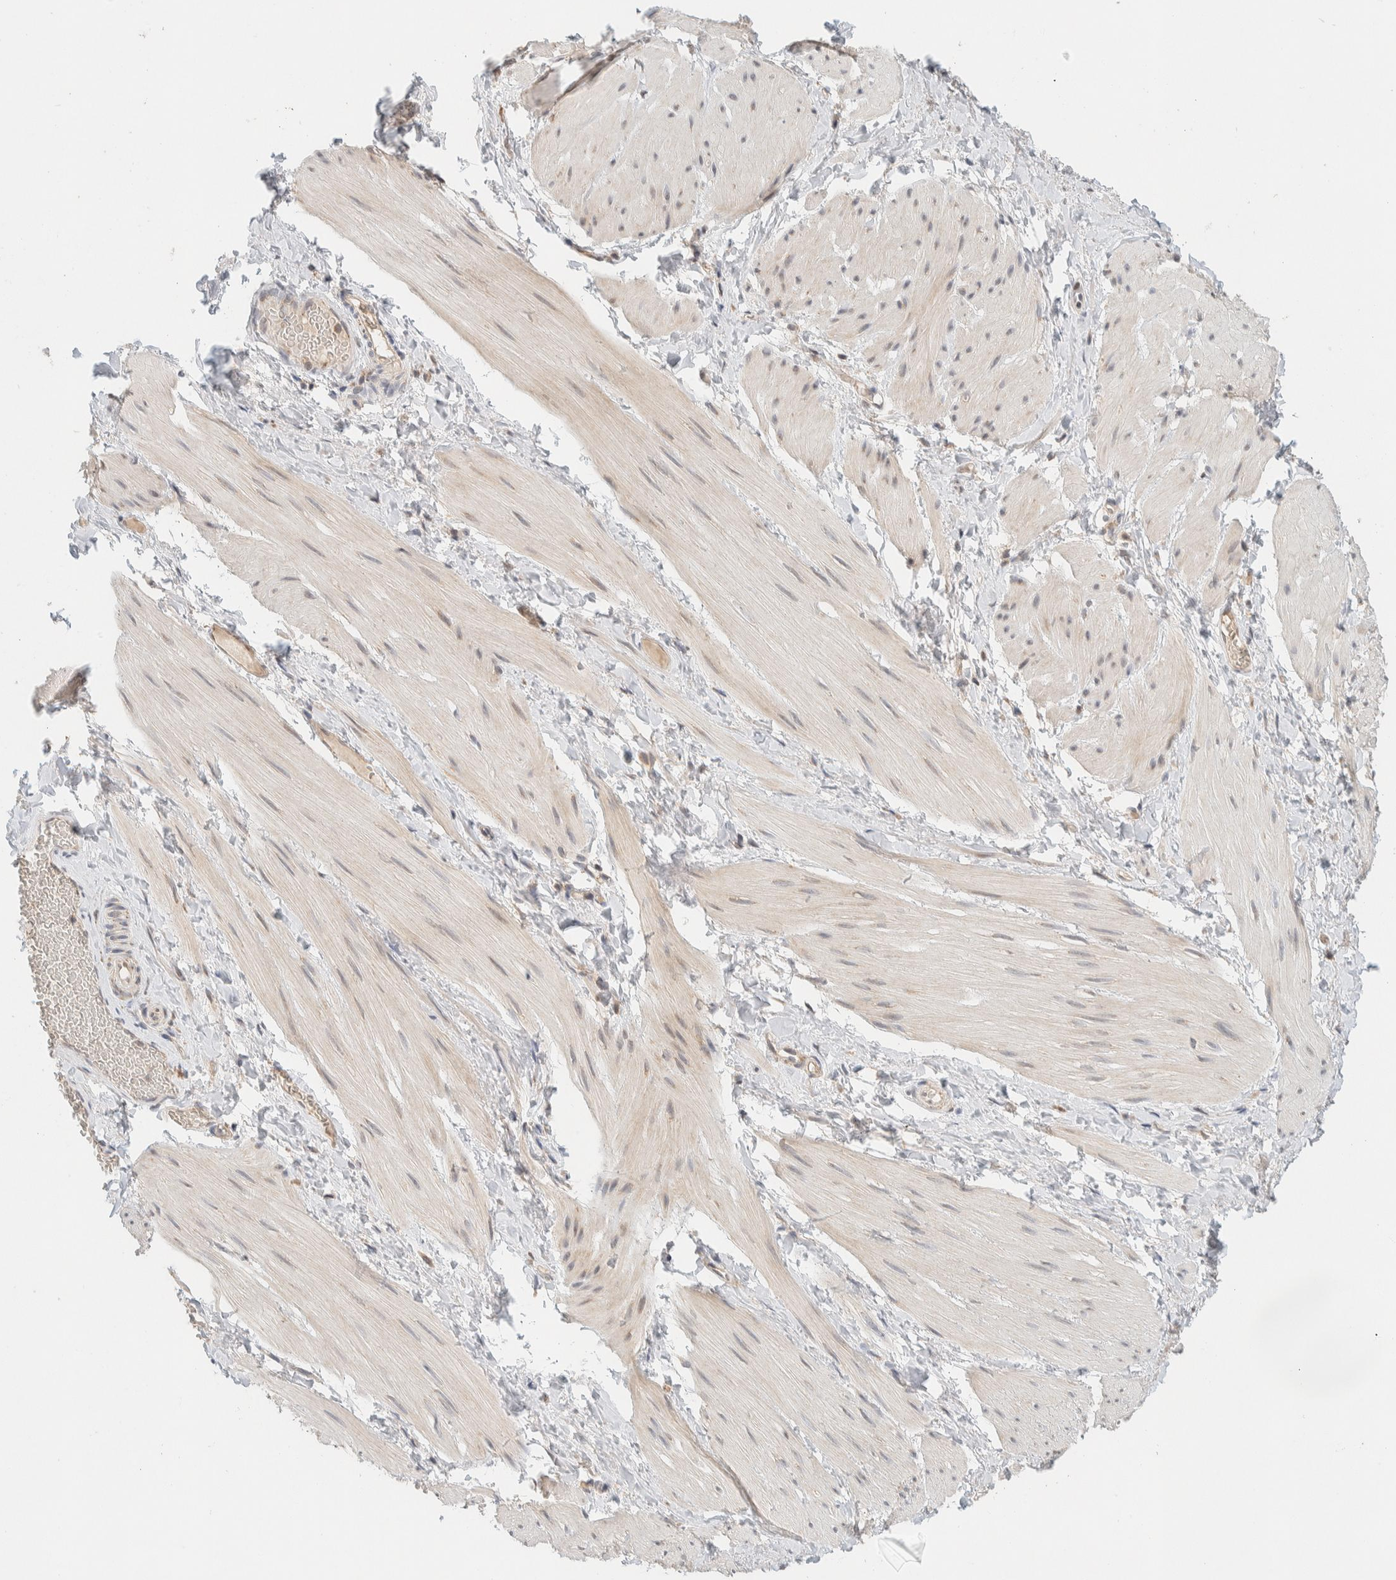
{"staining": {"intensity": "weak", "quantity": "25%-75%", "location": "cytoplasmic/membranous"}, "tissue": "smooth muscle", "cell_type": "Smooth muscle cells", "image_type": "normal", "snomed": [{"axis": "morphology", "description": "Normal tissue, NOS"}, {"axis": "topography", "description": "Smooth muscle"}], "caption": "Immunohistochemistry micrograph of benign smooth muscle: human smooth muscle stained using immunohistochemistry (IHC) shows low levels of weak protein expression localized specifically in the cytoplasmic/membranous of smooth muscle cells, appearing as a cytoplasmic/membranous brown color.", "gene": "MRPL41", "patient": {"sex": "male", "age": 16}}